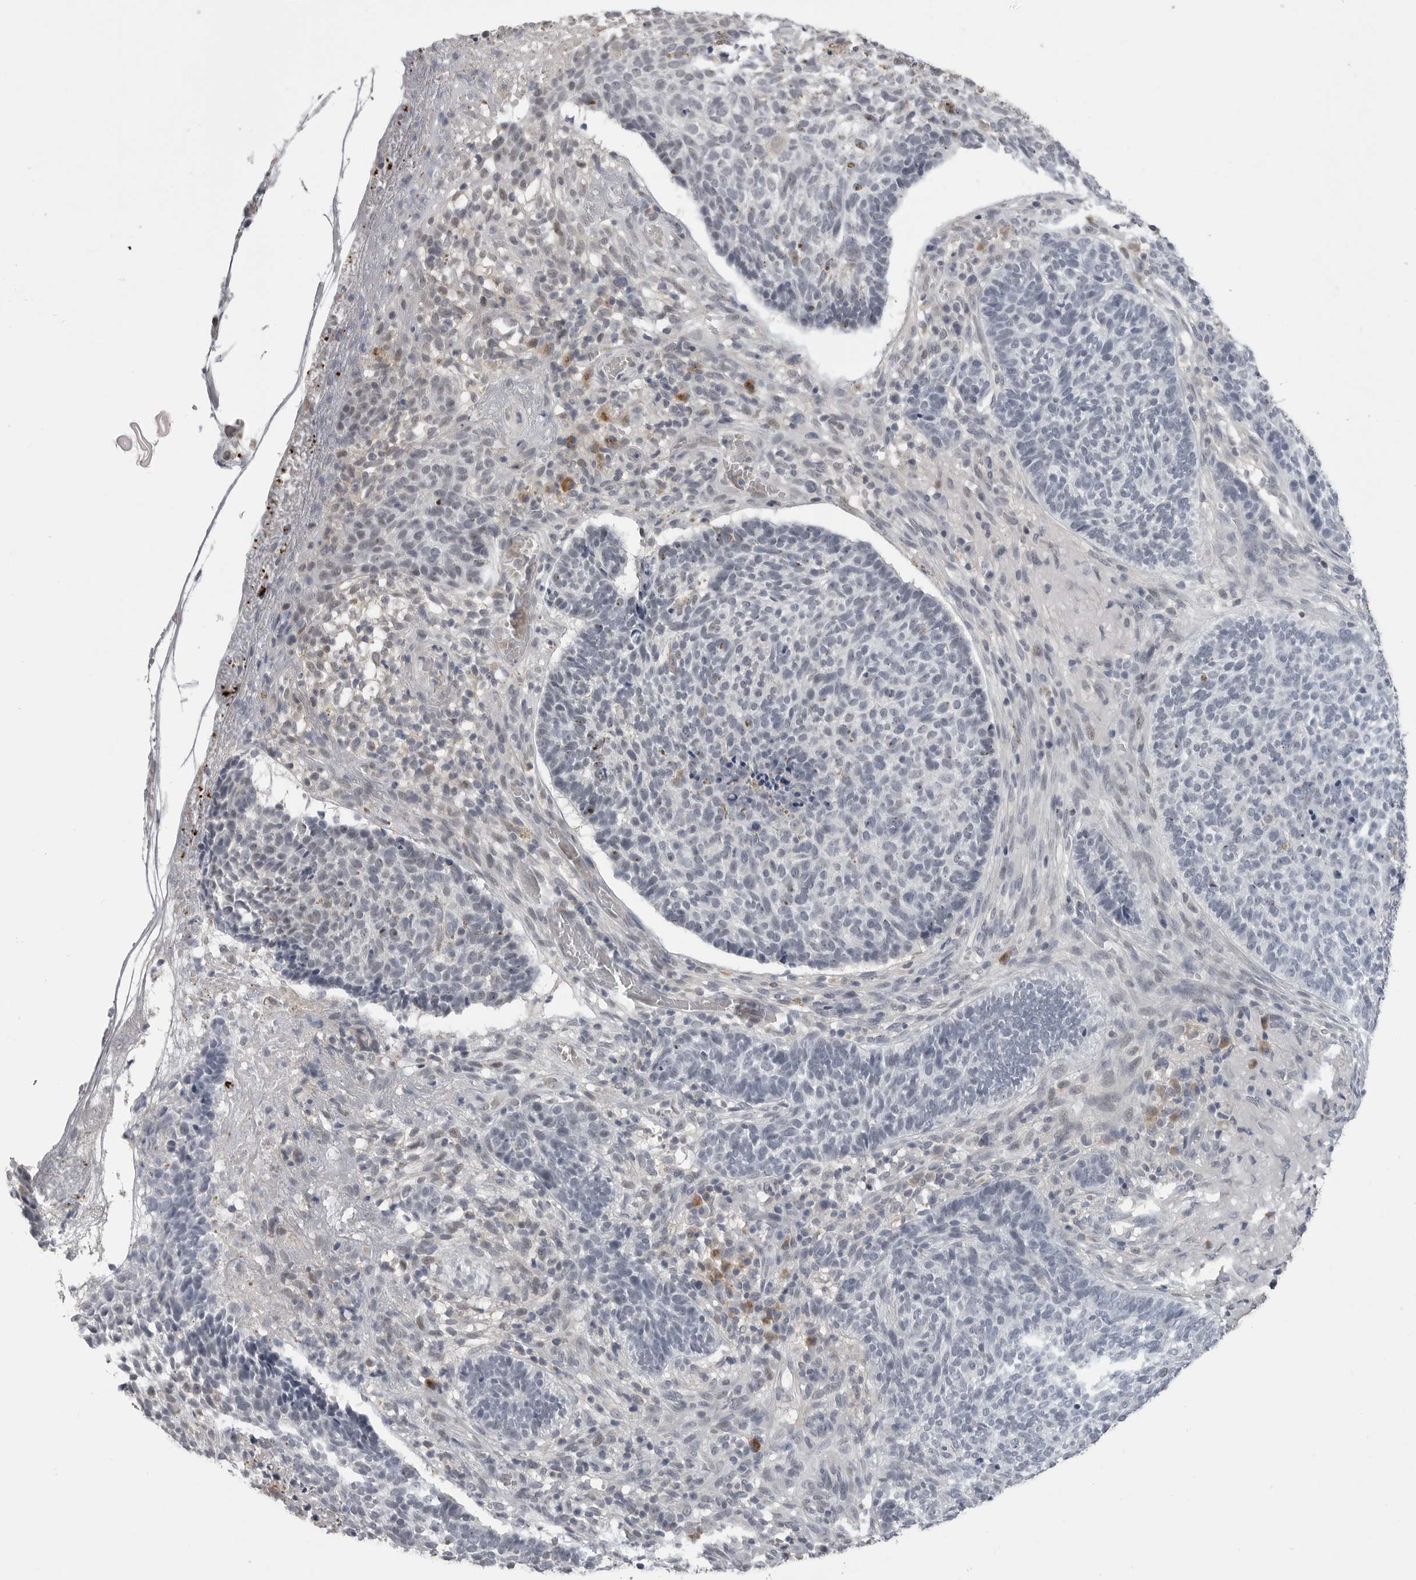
{"staining": {"intensity": "negative", "quantity": "none", "location": "none"}, "tissue": "skin cancer", "cell_type": "Tumor cells", "image_type": "cancer", "snomed": [{"axis": "morphology", "description": "Basal cell carcinoma"}, {"axis": "topography", "description": "Skin"}], "caption": "The micrograph exhibits no significant staining in tumor cells of basal cell carcinoma (skin).", "gene": "PLEKHF1", "patient": {"sex": "male", "age": 85}}